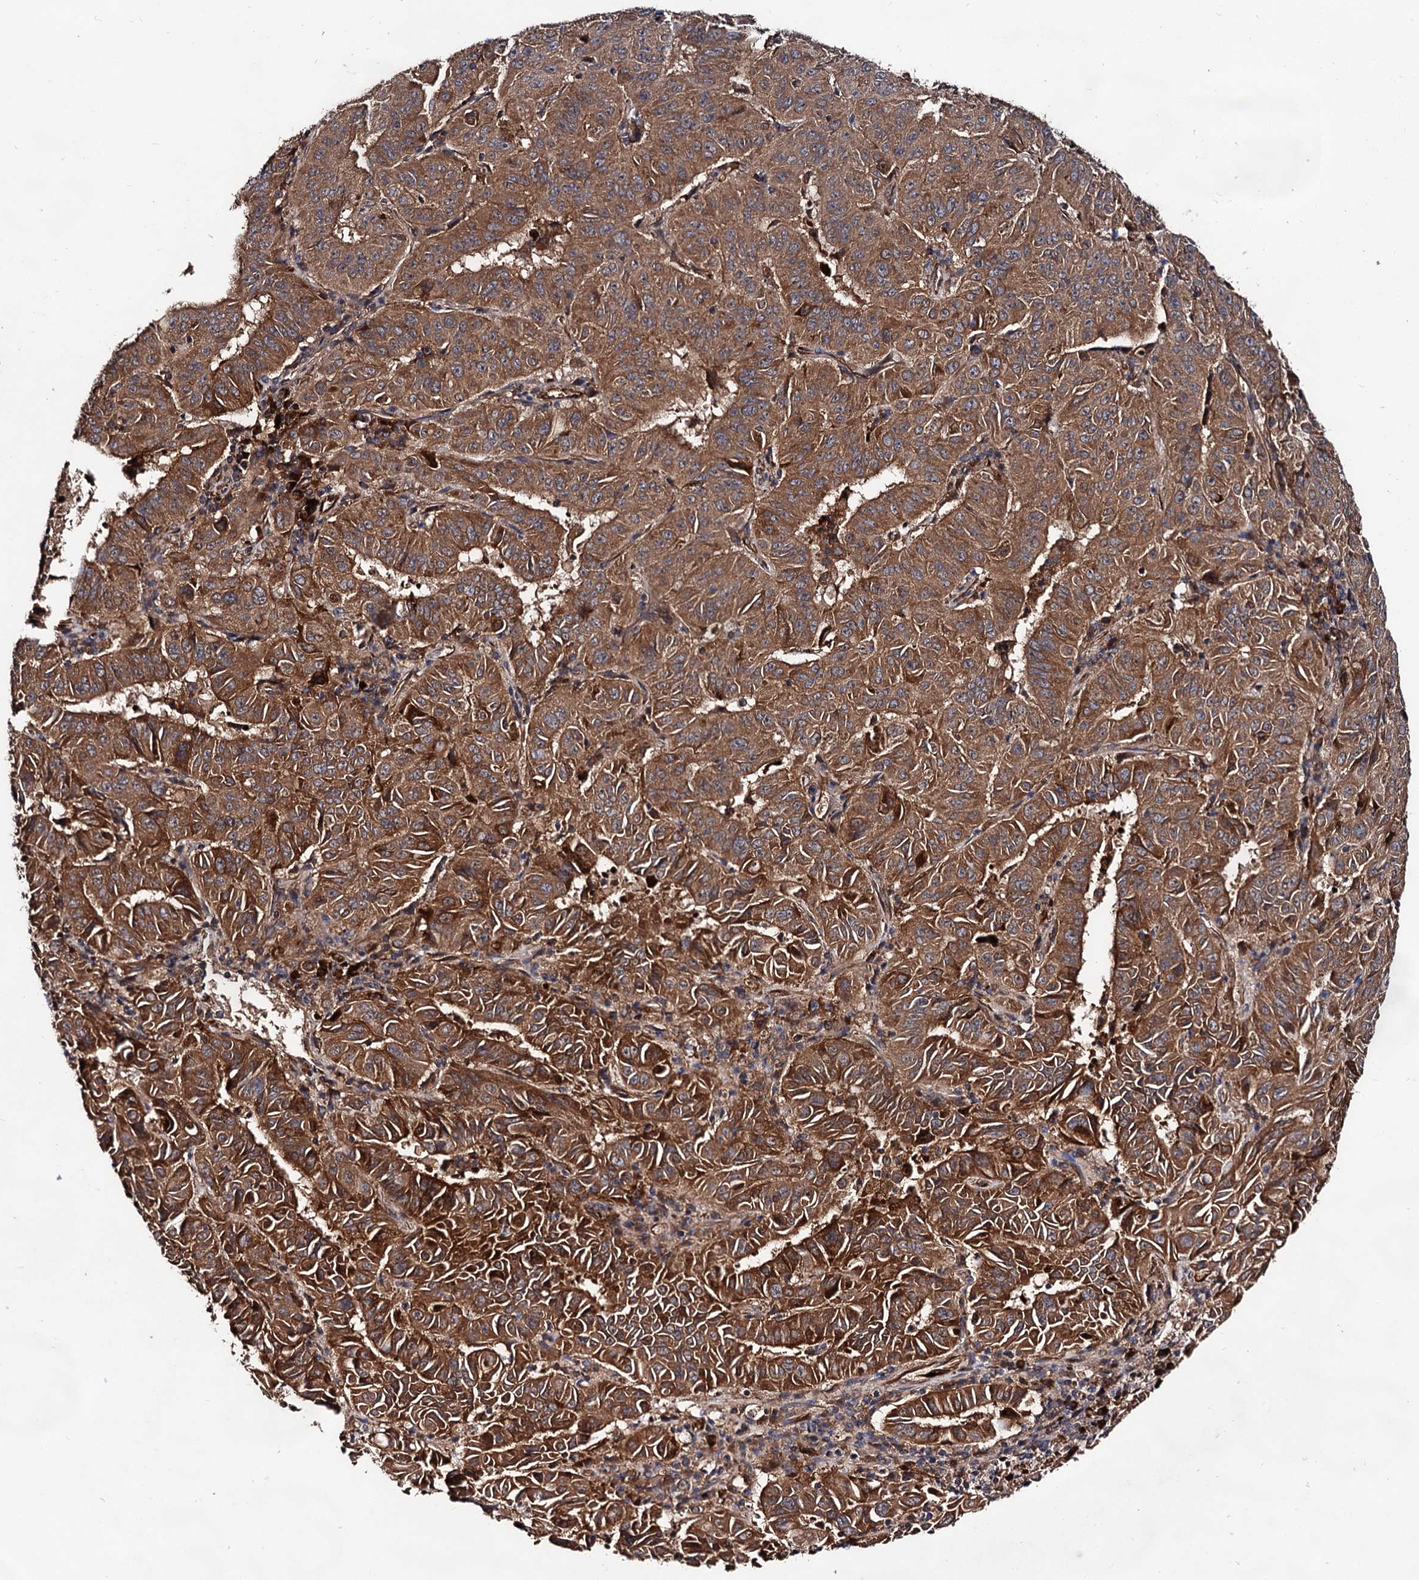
{"staining": {"intensity": "strong", "quantity": ">75%", "location": "cytoplasmic/membranous"}, "tissue": "pancreatic cancer", "cell_type": "Tumor cells", "image_type": "cancer", "snomed": [{"axis": "morphology", "description": "Adenocarcinoma, NOS"}, {"axis": "topography", "description": "Pancreas"}], "caption": "The histopathology image reveals immunohistochemical staining of pancreatic cancer (adenocarcinoma). There is strong cytoplasmic/membranous expression is present in about >75% of tumor cells.", "gene": "TEX9", "patient": {"sex": "male", "age": 63}}